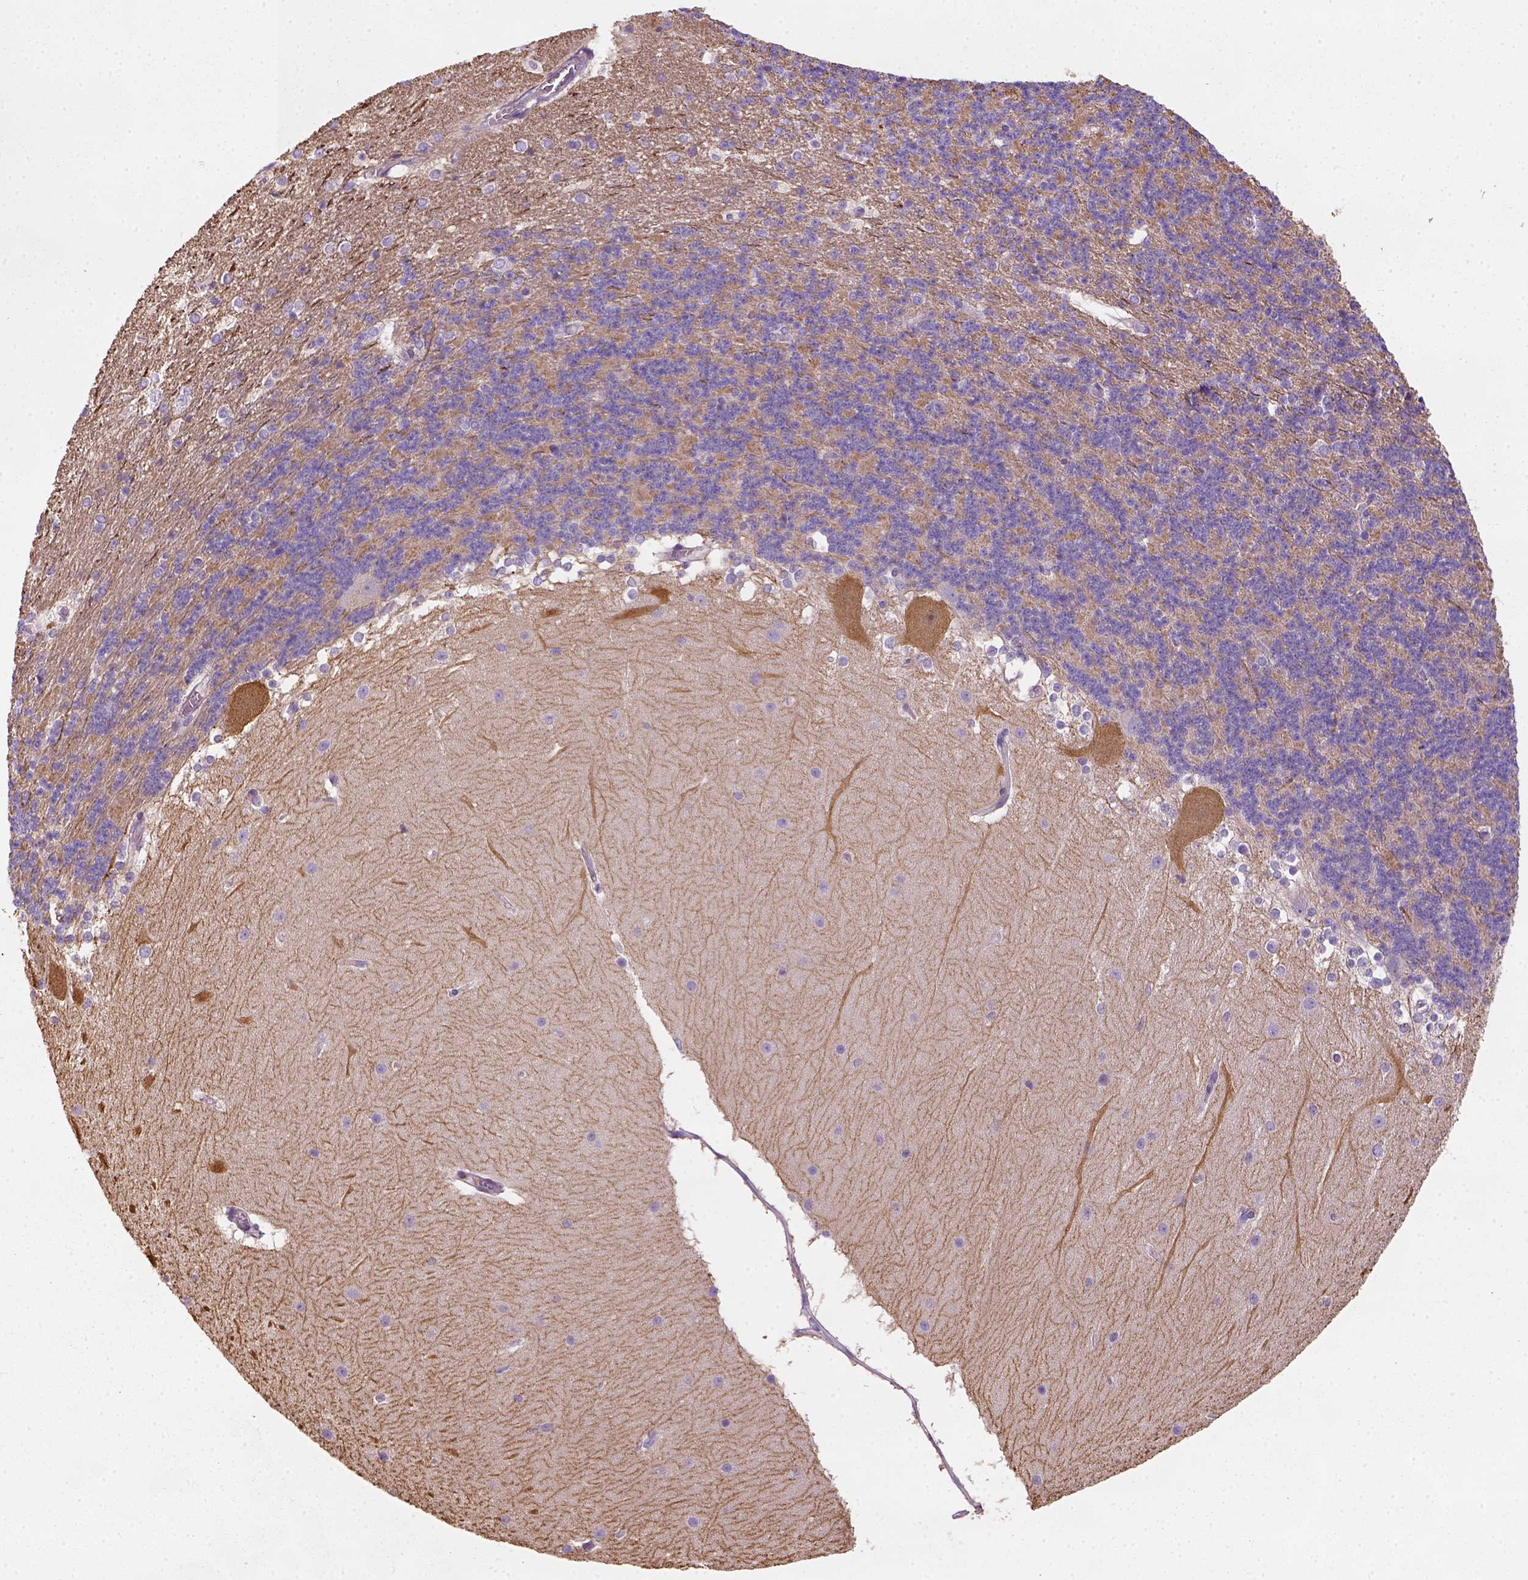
{"staining": {"intensity": "moderate", "quantity": ">75%", "location": "cytoplasmic/membranous"}, "tissue": "cerebellum", "cell_type": "Cells in granular layer", "image_type": "normal", "snomed": [{"axis": "morphology", "description": "Normal tissue, NOS"}, {"axis": "topography", "description": "Cerebellum"}], "caption": "Brown immunohistochemical staining in unremarkable cerebellum shows moderate cytoplasmic/membranous positivity in about >75% of cells in granular layer.", "gene": "GPRC5D", "patient": {"sex": "female", "age": 19}}